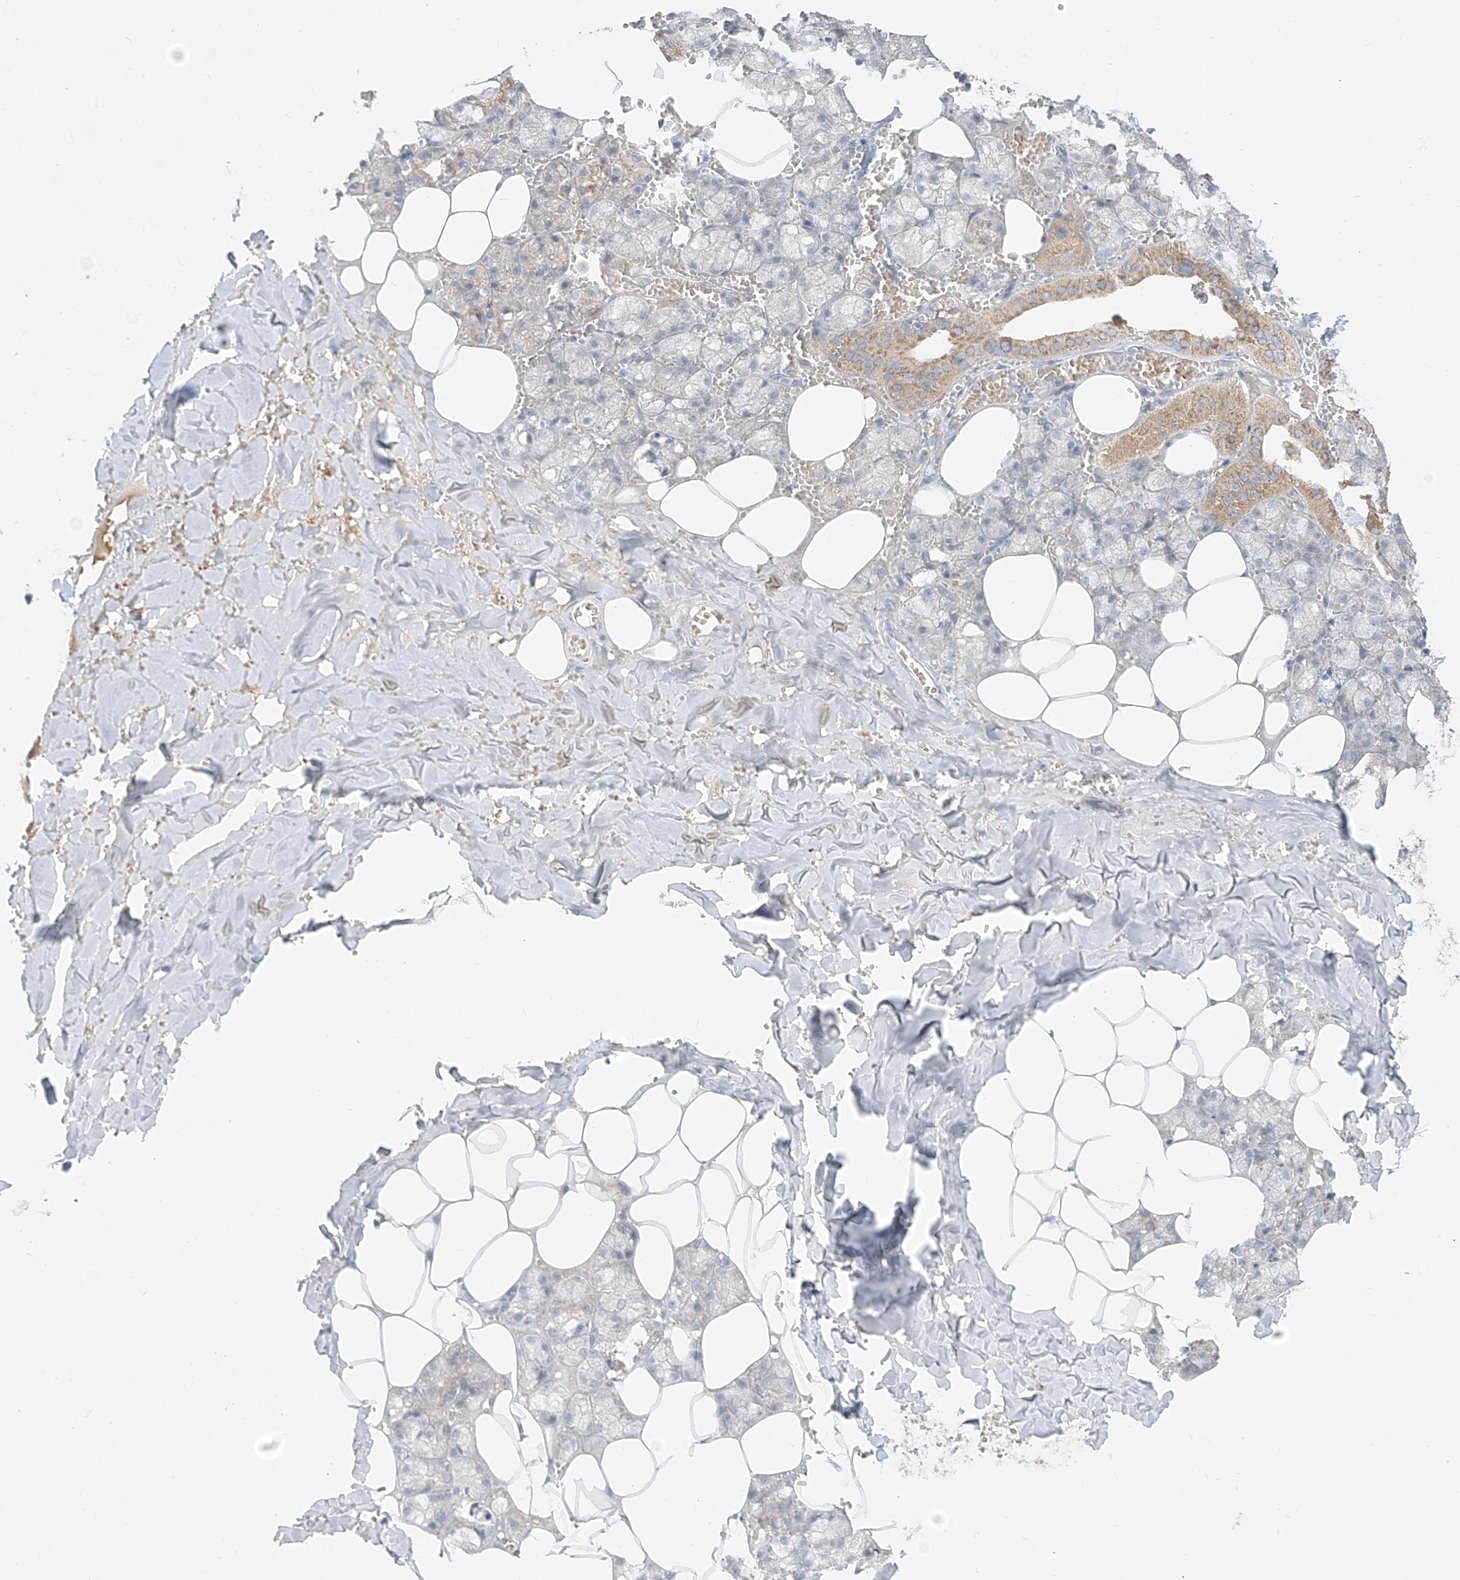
{"staining": {"intensity": "moderate", "quantity": "<25%", "location": "cytoplasmic/membranous"}, "tissue": "salivary gland", "cell_type": "Glandular cells", "image_type": "normal", "snomed": [{"axis": "morphology", "description": "Normal tissue, NOS"}, {"axis": "topography", "description": "Salivary gland"}], "caption": "Immunohistochemical staining of normal salivary gland demonstrates low levels of moderate cytoplasmic/membranous staining in approximately <25% of glandular cells.", "gene": "ARHGEF40", "patient": {"sex": "male", "age": 62}}